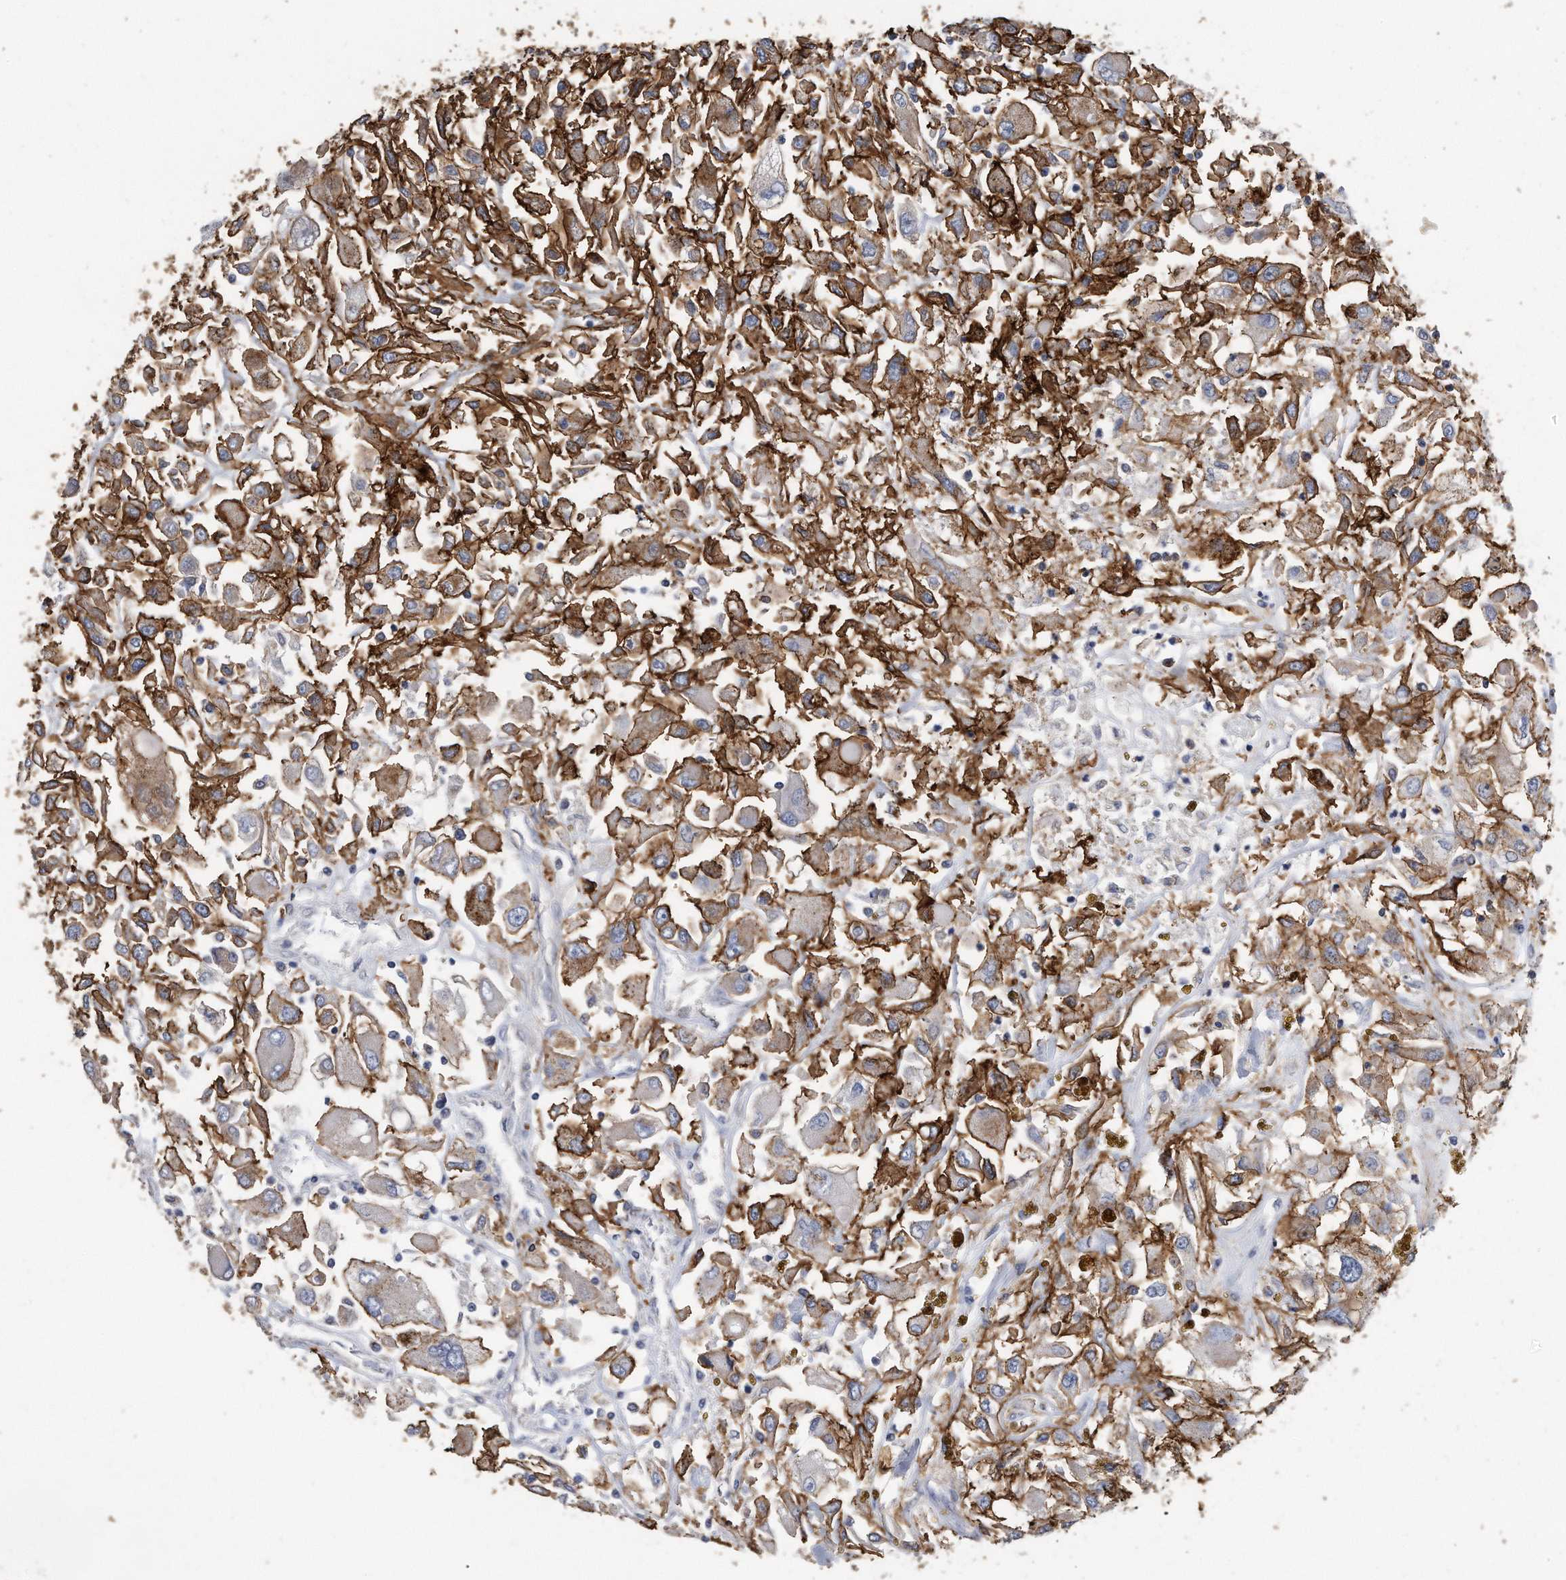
{"staining": {"intensity": "moderate", "quantity": ">75%", "location": "cytoplasmic/membranous"}, "tissue": "renal cancer", "cell_type": "Tumor cells", "image_type": "cancer", "snomed": [{"axis": "morphology", "description": "Adenocarcinoma, NOS"}, {"axis": "topography", "description": "Kidney"}], "caption": "A medium amount of moderate cytoplasmic/membranous staining is seen in approximately >75% of tumor cells in renal cancer (adenocarcinoma) tissue. The staining is performed using DAB brown chromogen to label protein expression. The nuclei are counter-stained blue using hematoxylin.", "gene": "CDCP1", "patient": {"sex": "female", "age": 52}}